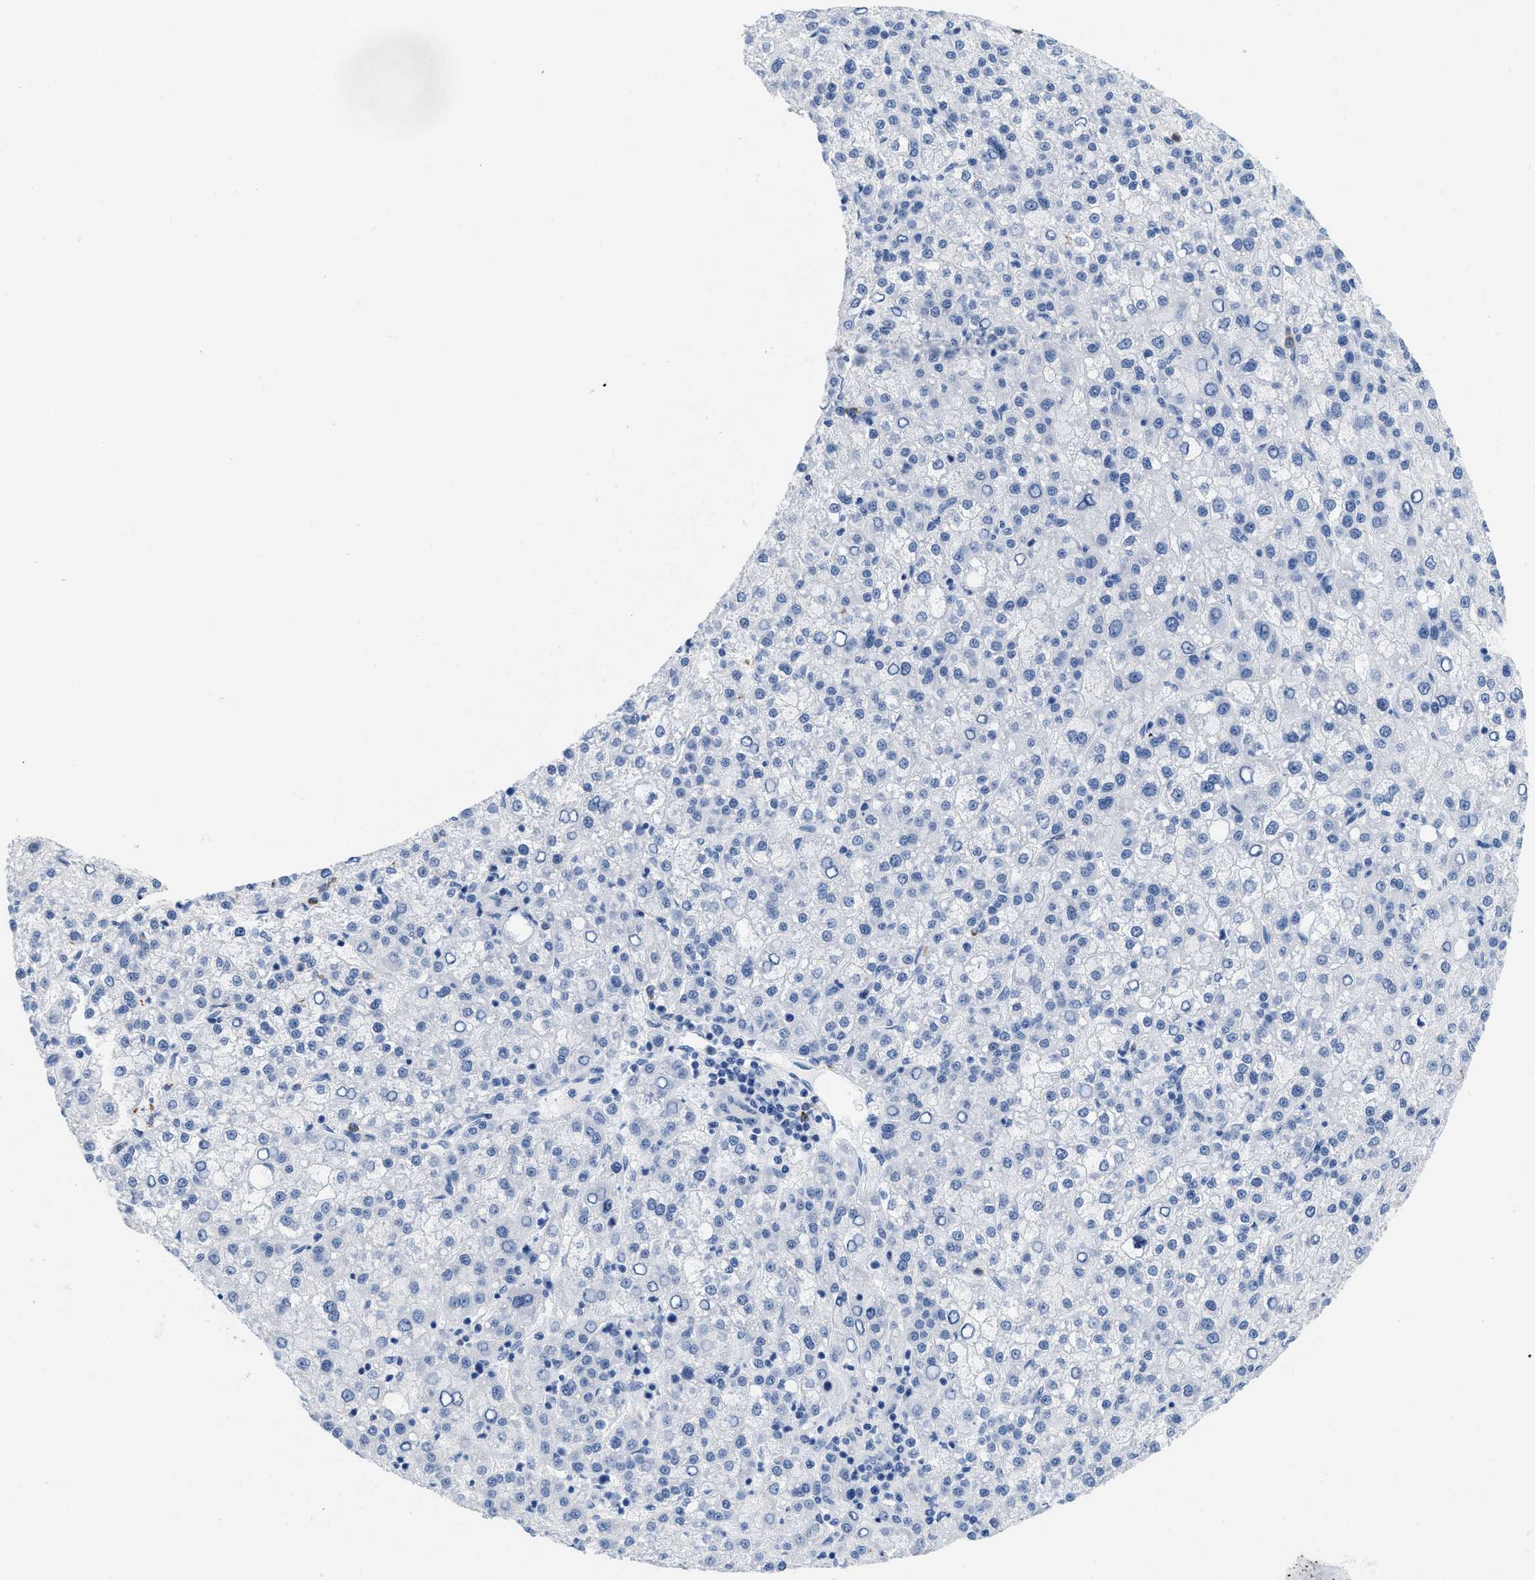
{"staining": {"intensity": "negative", "quantity": "none", "location": "none"}, "tissue": "liver cancer", "cell_type": "Tumor cells", "image_type": "cancer", "snomed": [{"axis": "morphology", "description": "Carcinoma, Hepatocellular, NOS"}, {"axis": "topography", "description": "Liver"}], "caption": "DAB immunohistochemical staining of liver hepatocellular carcinoma exhibits no significant staining in tumor cells.", "gene": "CR1", "patient": {"sex": "female", "age": 58}}